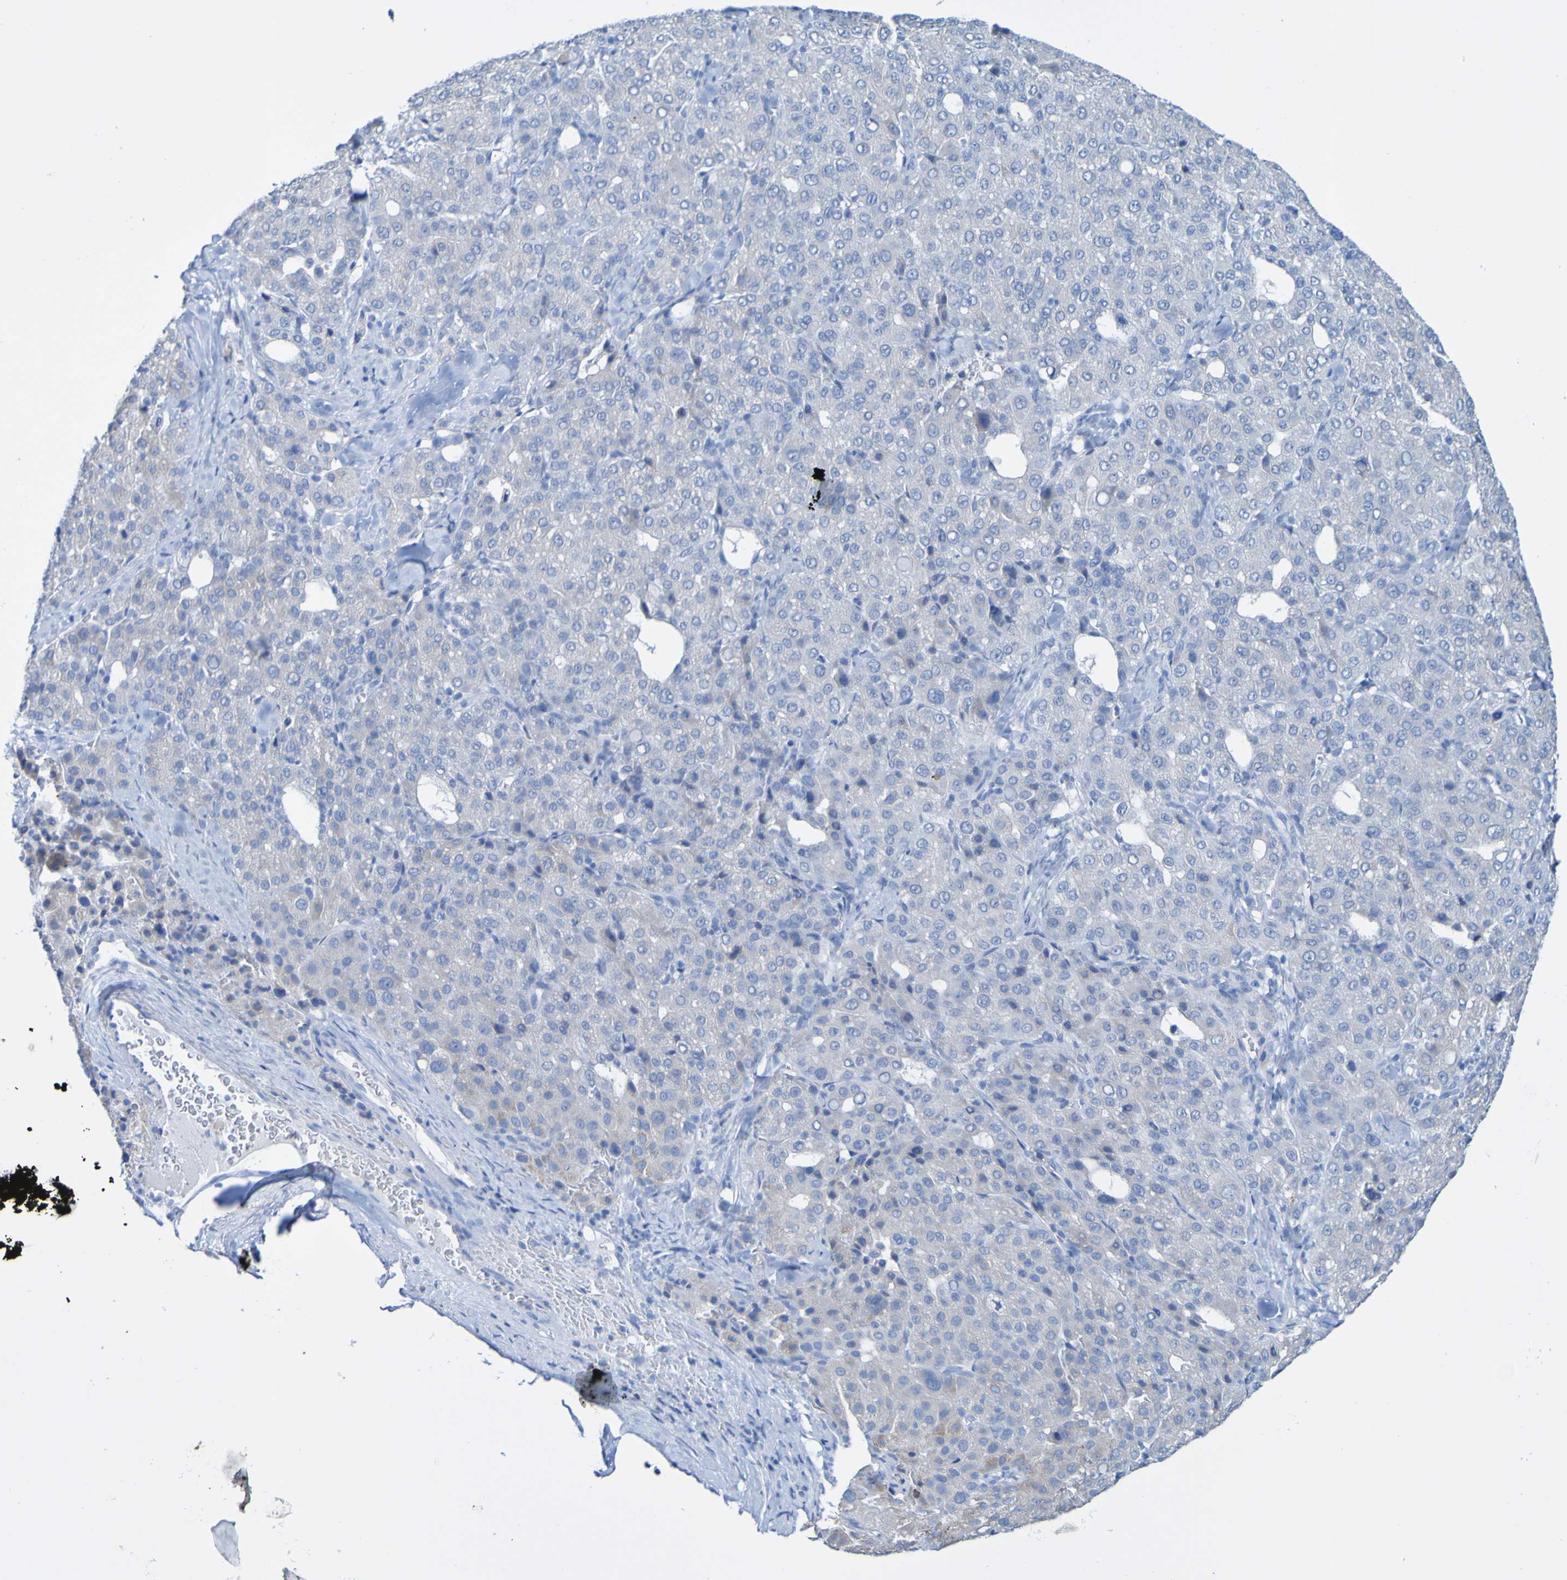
{"staining": {"intensity": "negative", "quantity": "none", "location": "none"}, "tissue": "liver cancer", "cell_type": "Tumor cells", "image_type": "cancer", "snomed": [{"axis": "morphology", "description": "Carcinoma, Hepatocellular, NOS"}, {"axis": "topography", "description": "Liver"}], "caption": "IHC image of neoplastic tissue: liver cancer (hepatocellular carcinoma) stained with DAB (3,3'-diaminobenzidine) displays no significant protein positivity in tumor cells.", "gene": "ACMSD", "patient": {"sex": "male", "age": 65}}